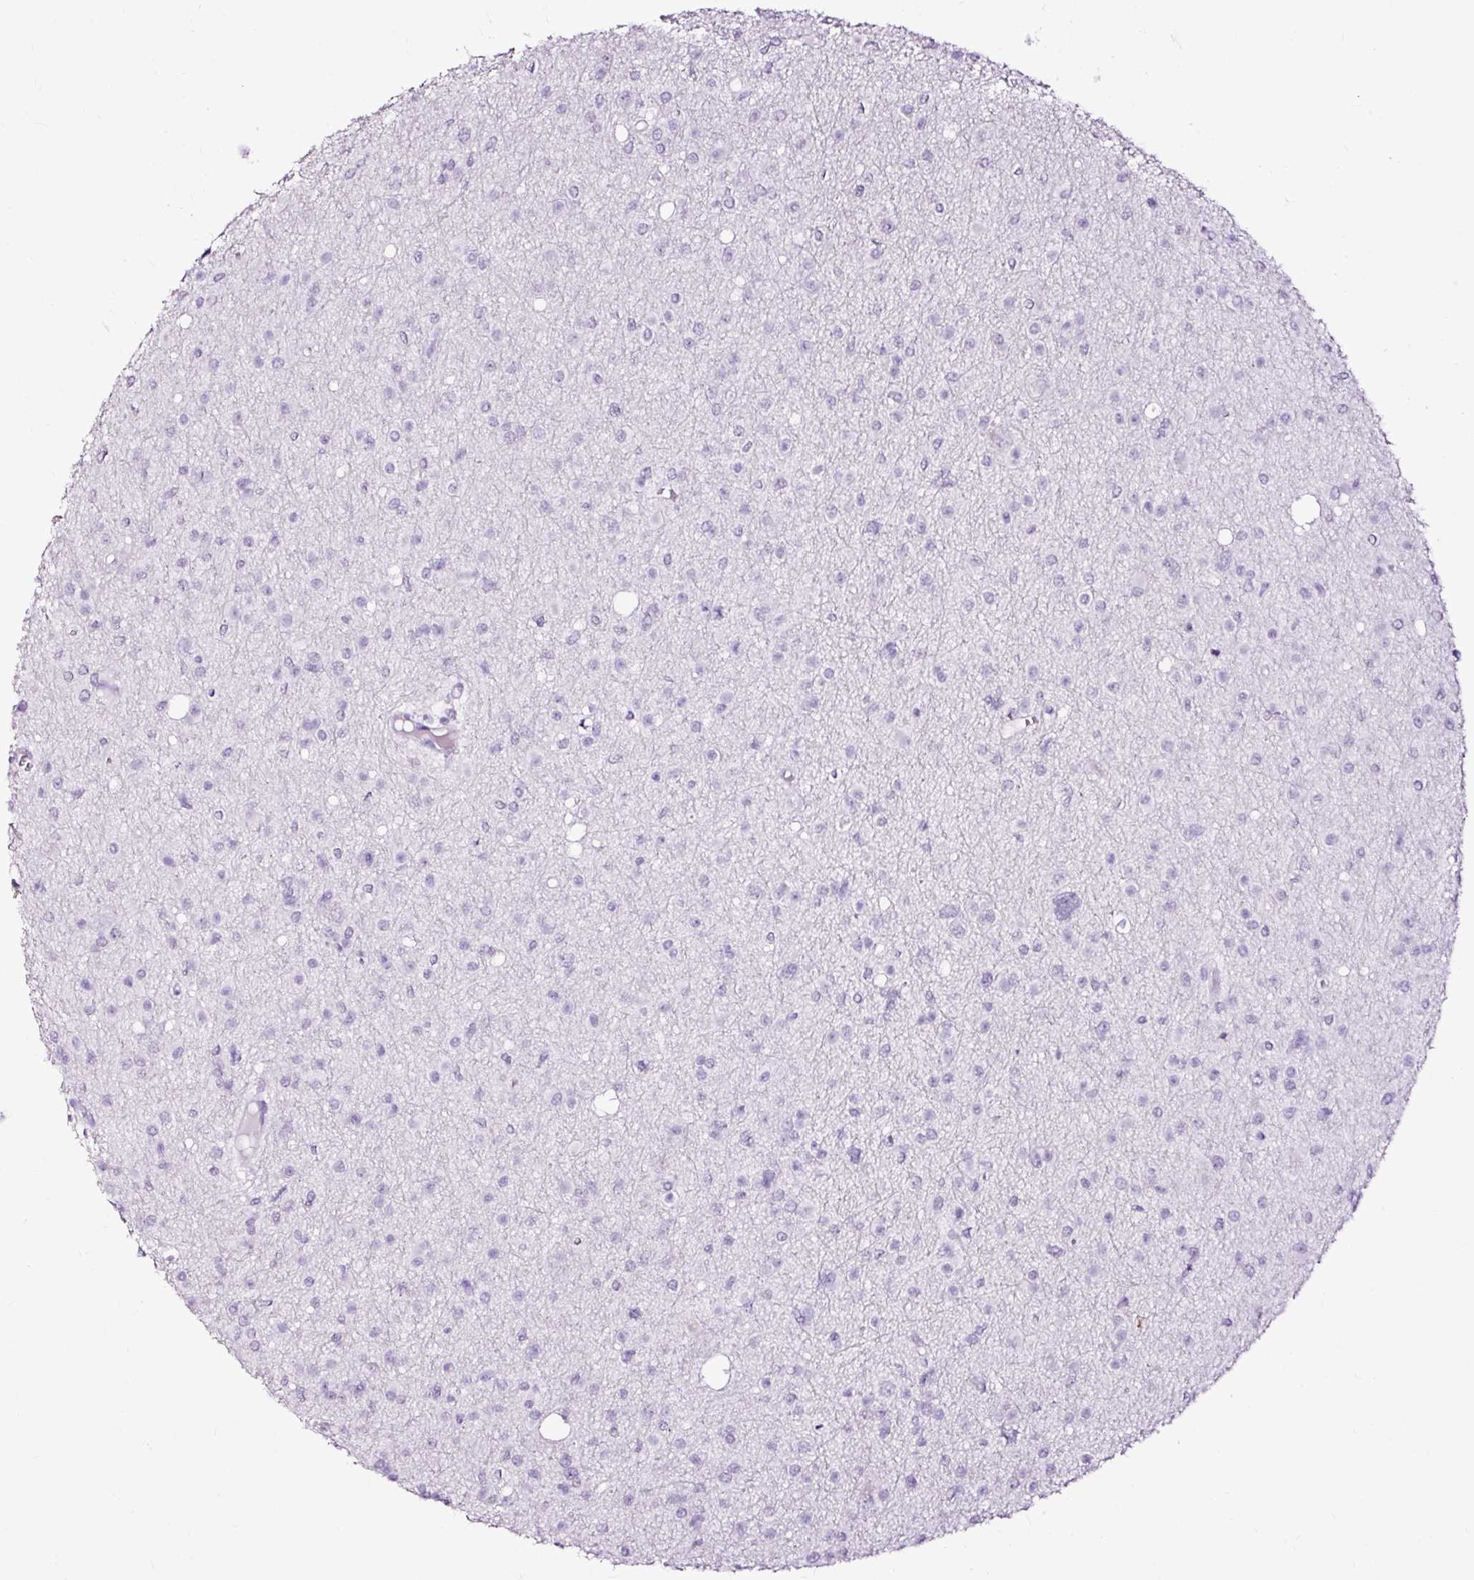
{"staining": {"intensity": "negative", "quantity": "none", "location": "none"}, "tissue": "glioma", "cell_type": "Tumor cells", "image_type": "cancer", "snomed": [{"axis": "morphology", "description": "Glioma, malignant, High grade"}, {"axis": "topography", "description": "Brain"}], "caption": "DAB immunohistochemical staining of human malignant glioma (high-grade) shows no significant expression in tumor cells. (Immunohistochemistry, brightfield microscopy, high magnification).", "gene": "SLC7A8", "patient": {"sex": "male", "age": 23}}